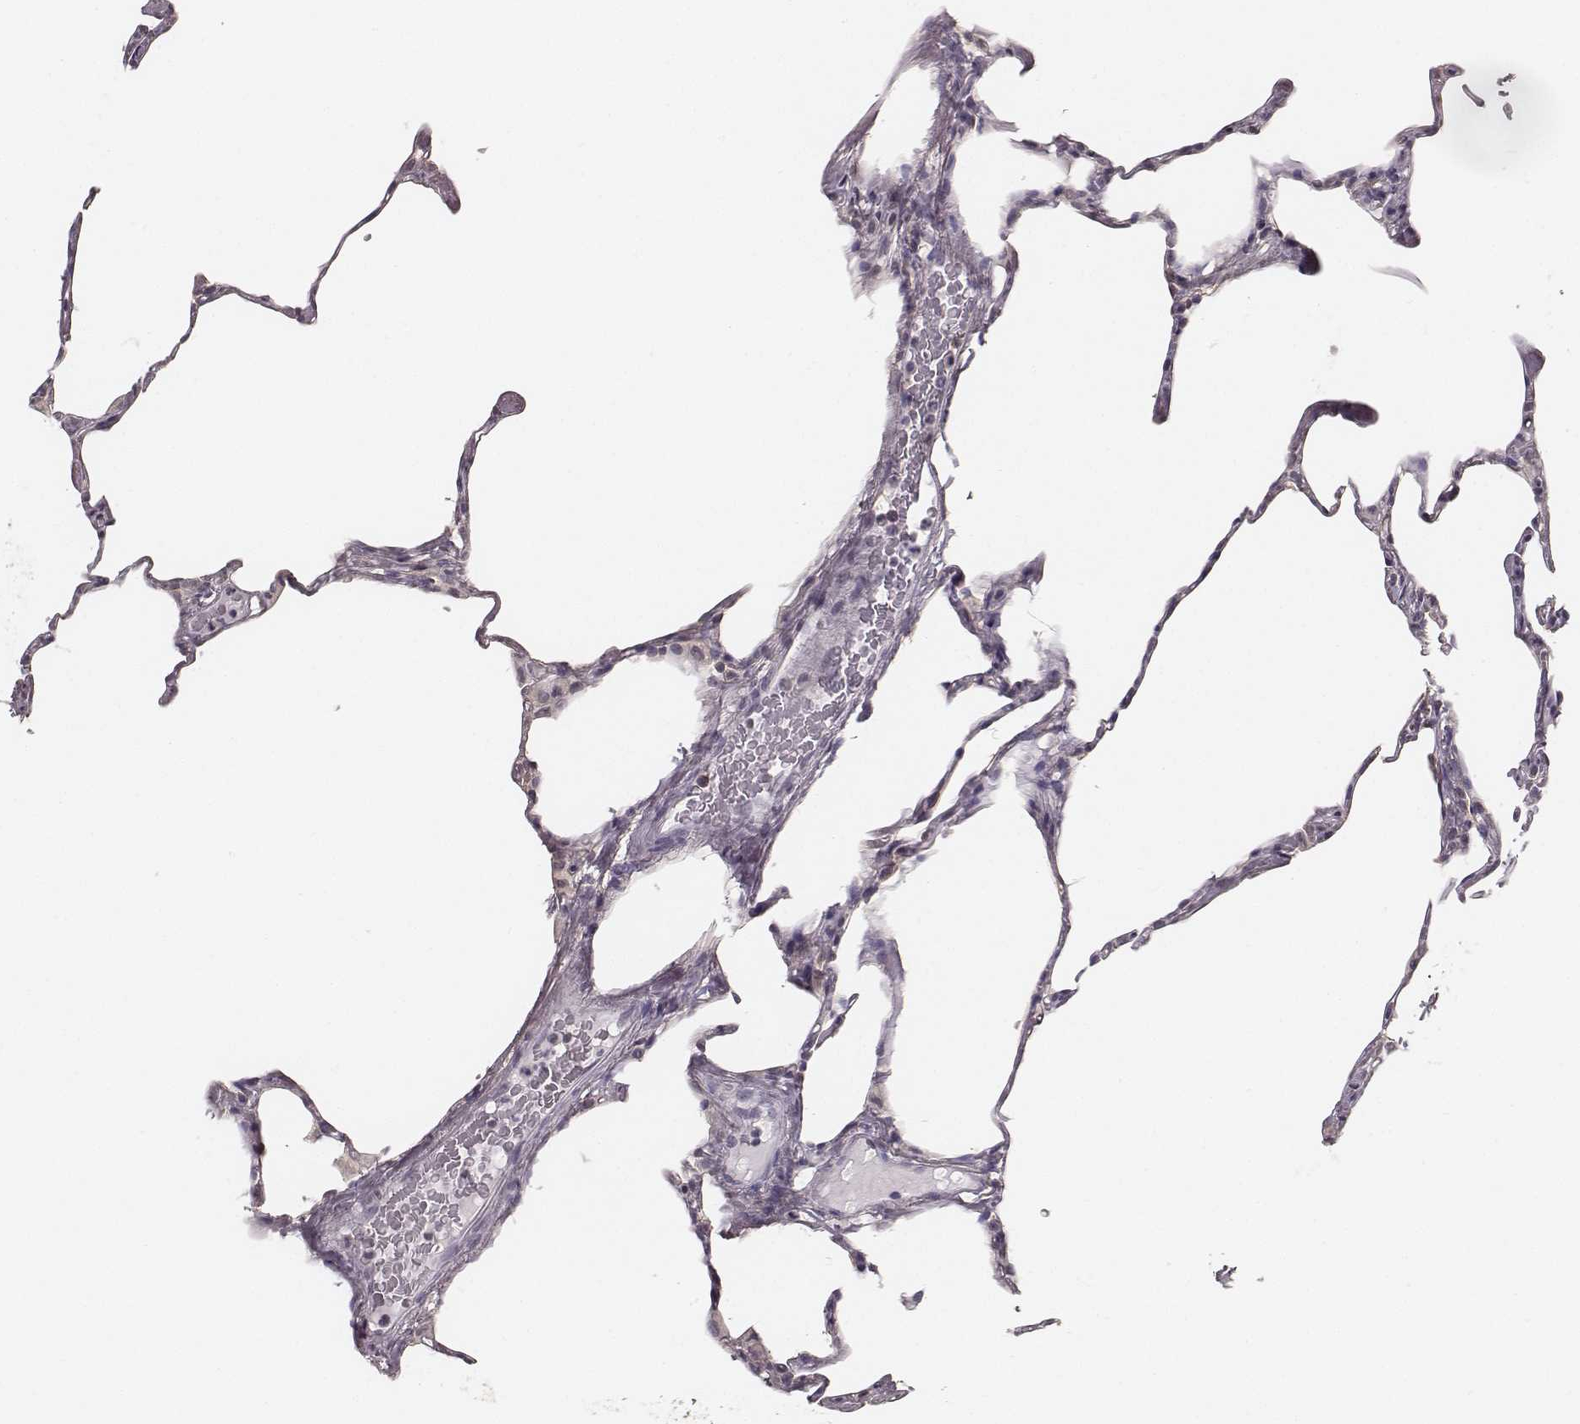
{"staining": {"intensity": "negative", "quantity": "none", "location": "none"}, "tissue": "lung", "cell_type": "Alveolar cells", "image_type": "normal", "snomed": [{"axis": "morphology", "description": "Normal tissue, NOS"}, {"axis": "topography", "description": "Lung"}], "caption": "IHC photomicrograph of benign lung: human lung stained with DAB (3,3'-diaminobenzidine) reveals no significant protein positivity in alveolar cells.", "gene": "LY6K", "patient": {"sex": "male", "age": 65}}